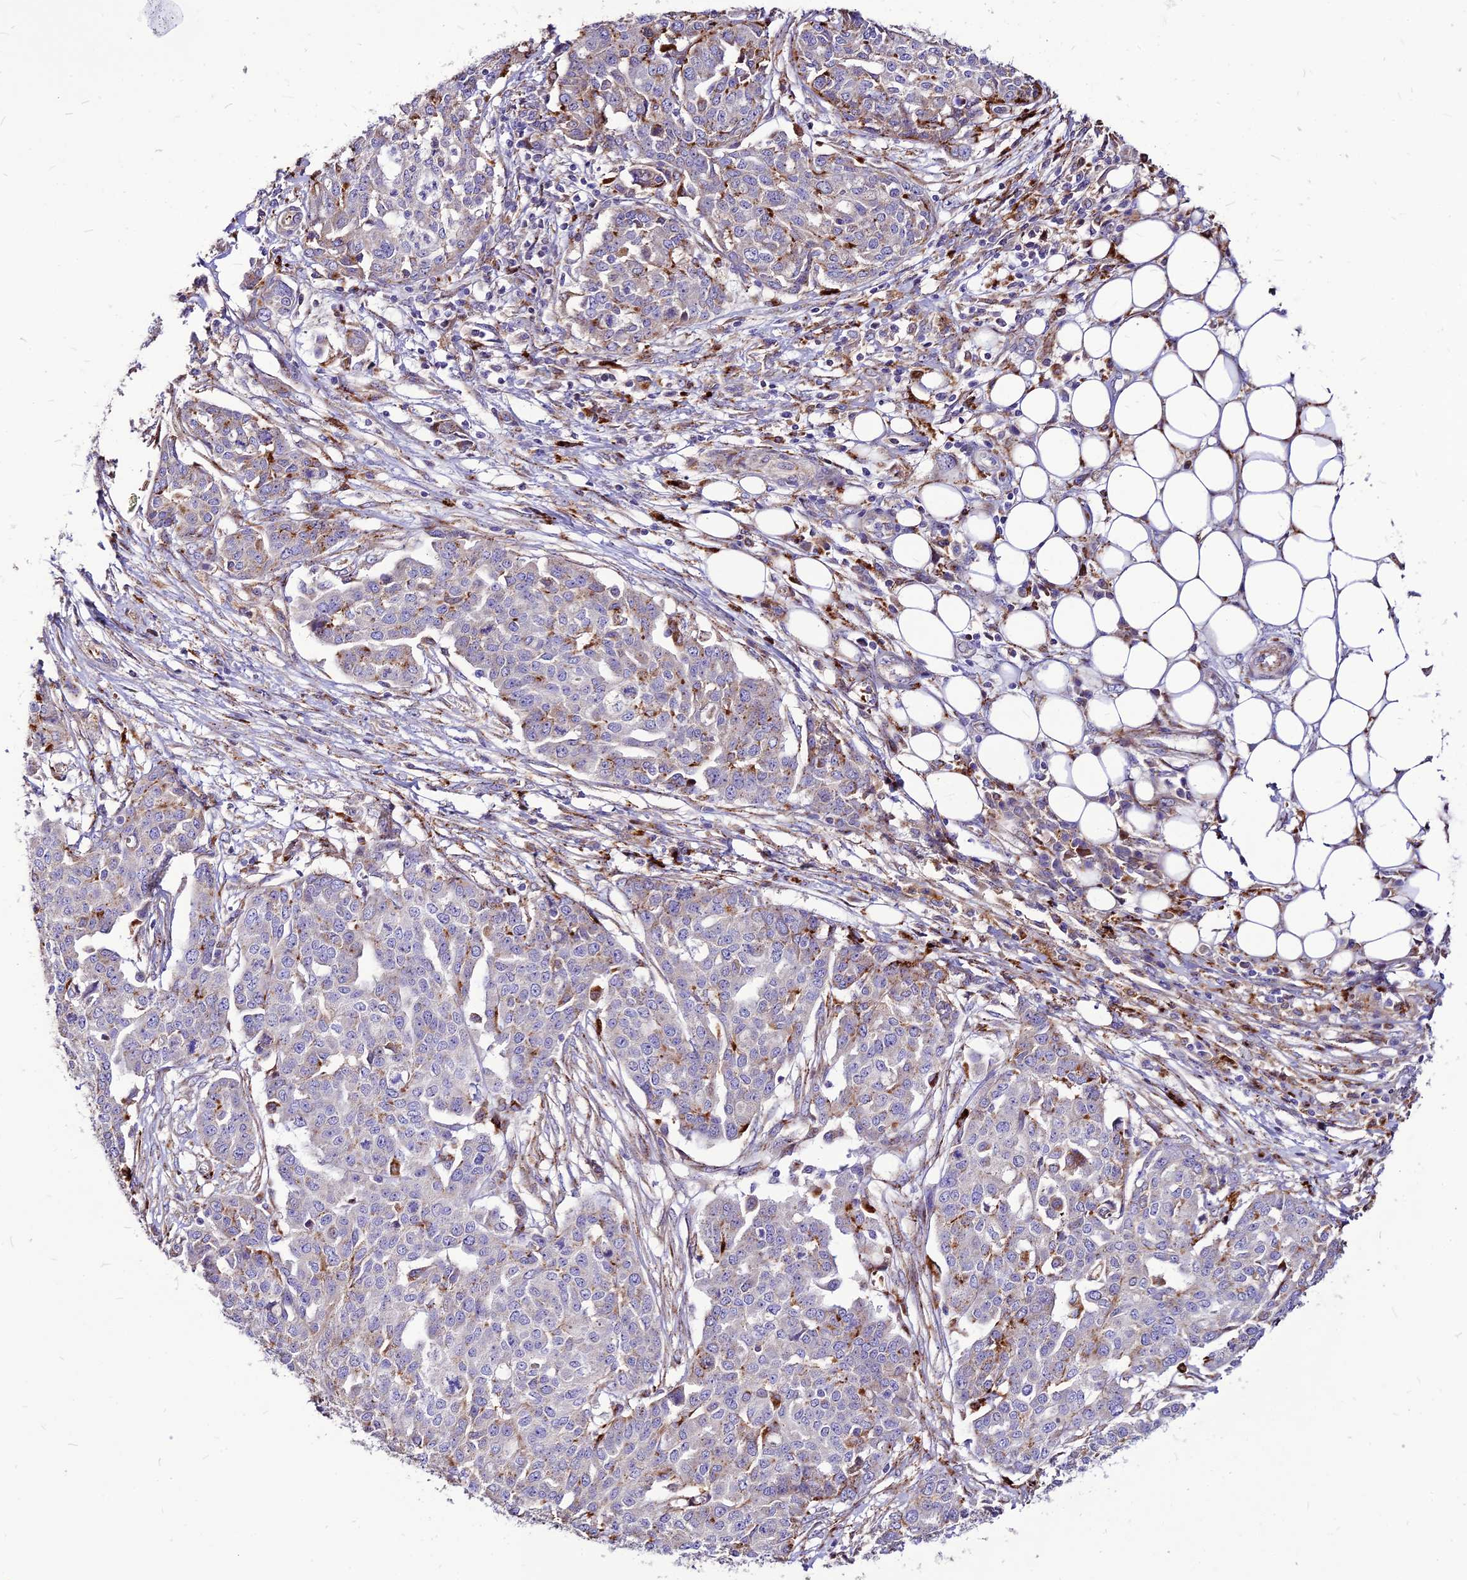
{"staining": {"intensity": "moderate", "quantity": "<25%", "location": "cytoplasmic/membranous"}, "tissue": "ovarian cancer", "cell_type": "Tumor cells", "image_type": "cancer", "snomed": [{"axis": "morphology", "description": "Cystadenocarcinoma, serous, NOS"}, {"axis": "topography", "description": "Soft tissue"}, {"axis": "topography", "description": "Ovary"}], "caption": "Immunohistochemical staining of ovarian cancer demonstrates low levels of moderate cytoplasmic/membranous positivity in approximately <25% of tumor cells. The staining is performed using DAB (3,3'-diaminobenzidine) brown chromogen to label protein expression. The nuclei are counter-stained blue using hematoxylin.", "gene": "RIMOC1", "patient": {"sex": "female", "age": 57}}